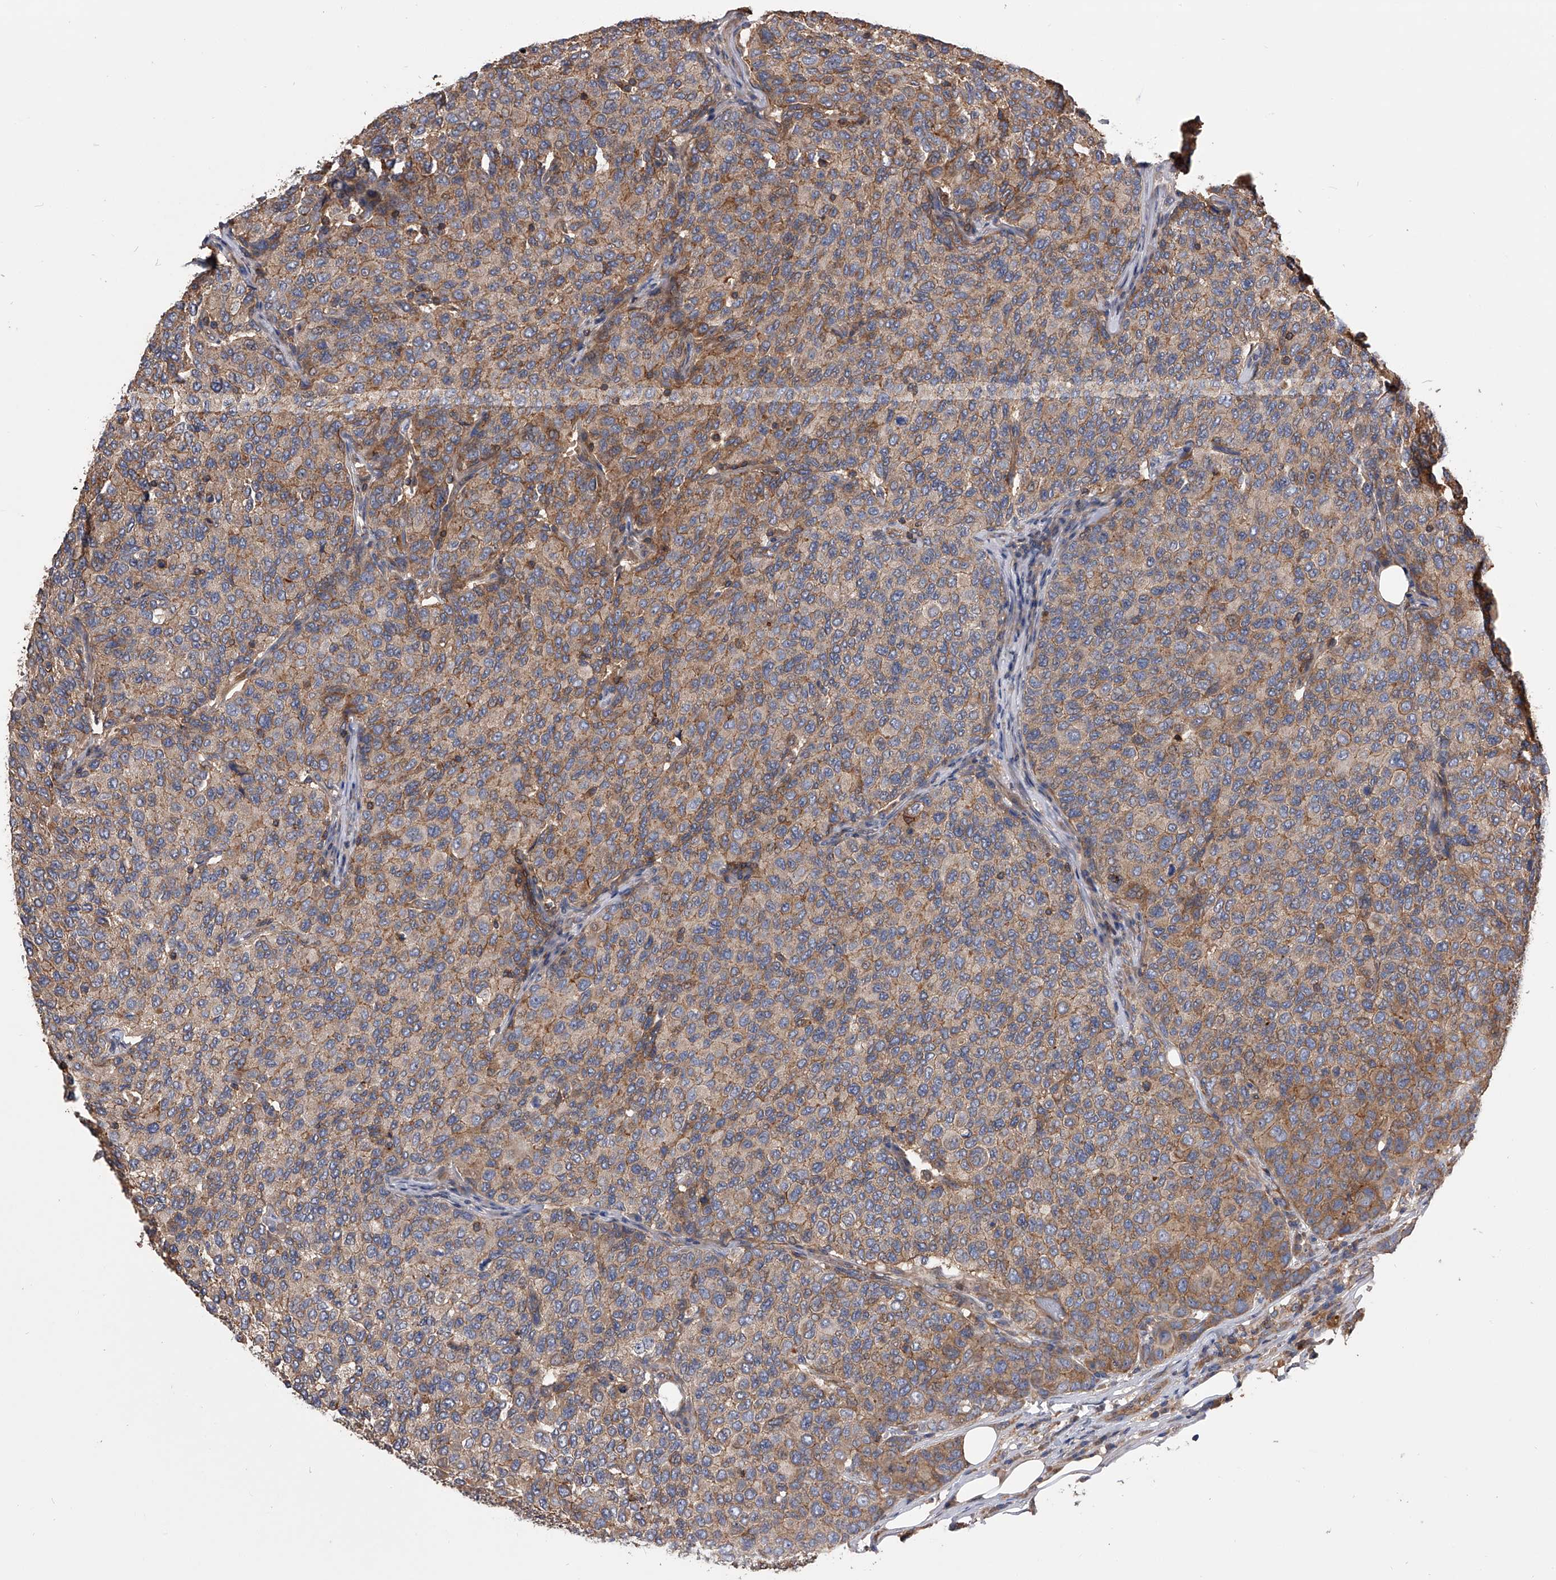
{"staining": {"intensity": "moderate", "quantity": ">75%", "location": "cytoplasmic/membranous"}, "tissue": "breast cancer", "cell_type": "Tumor cells", "image_type": "cancer", "snomed": [{"axis": "morphology", "description": "Duct carcinoma"}, {"axis": "topography", "description": "Breast"}], "caption": "Immunohistochemical staining of human breast cancer exhibits medium levels of moderate cytoplasmic/membranous positivity in about >75% of tumor cells. The staining was performed using DAB (3,3'-diaminobenzidine), with brown indicating positive protein expression. Nuclei are stained blue with hematoxylin.", "gene": "CUL7", "patient": {"sex": "female", "age": 55}}